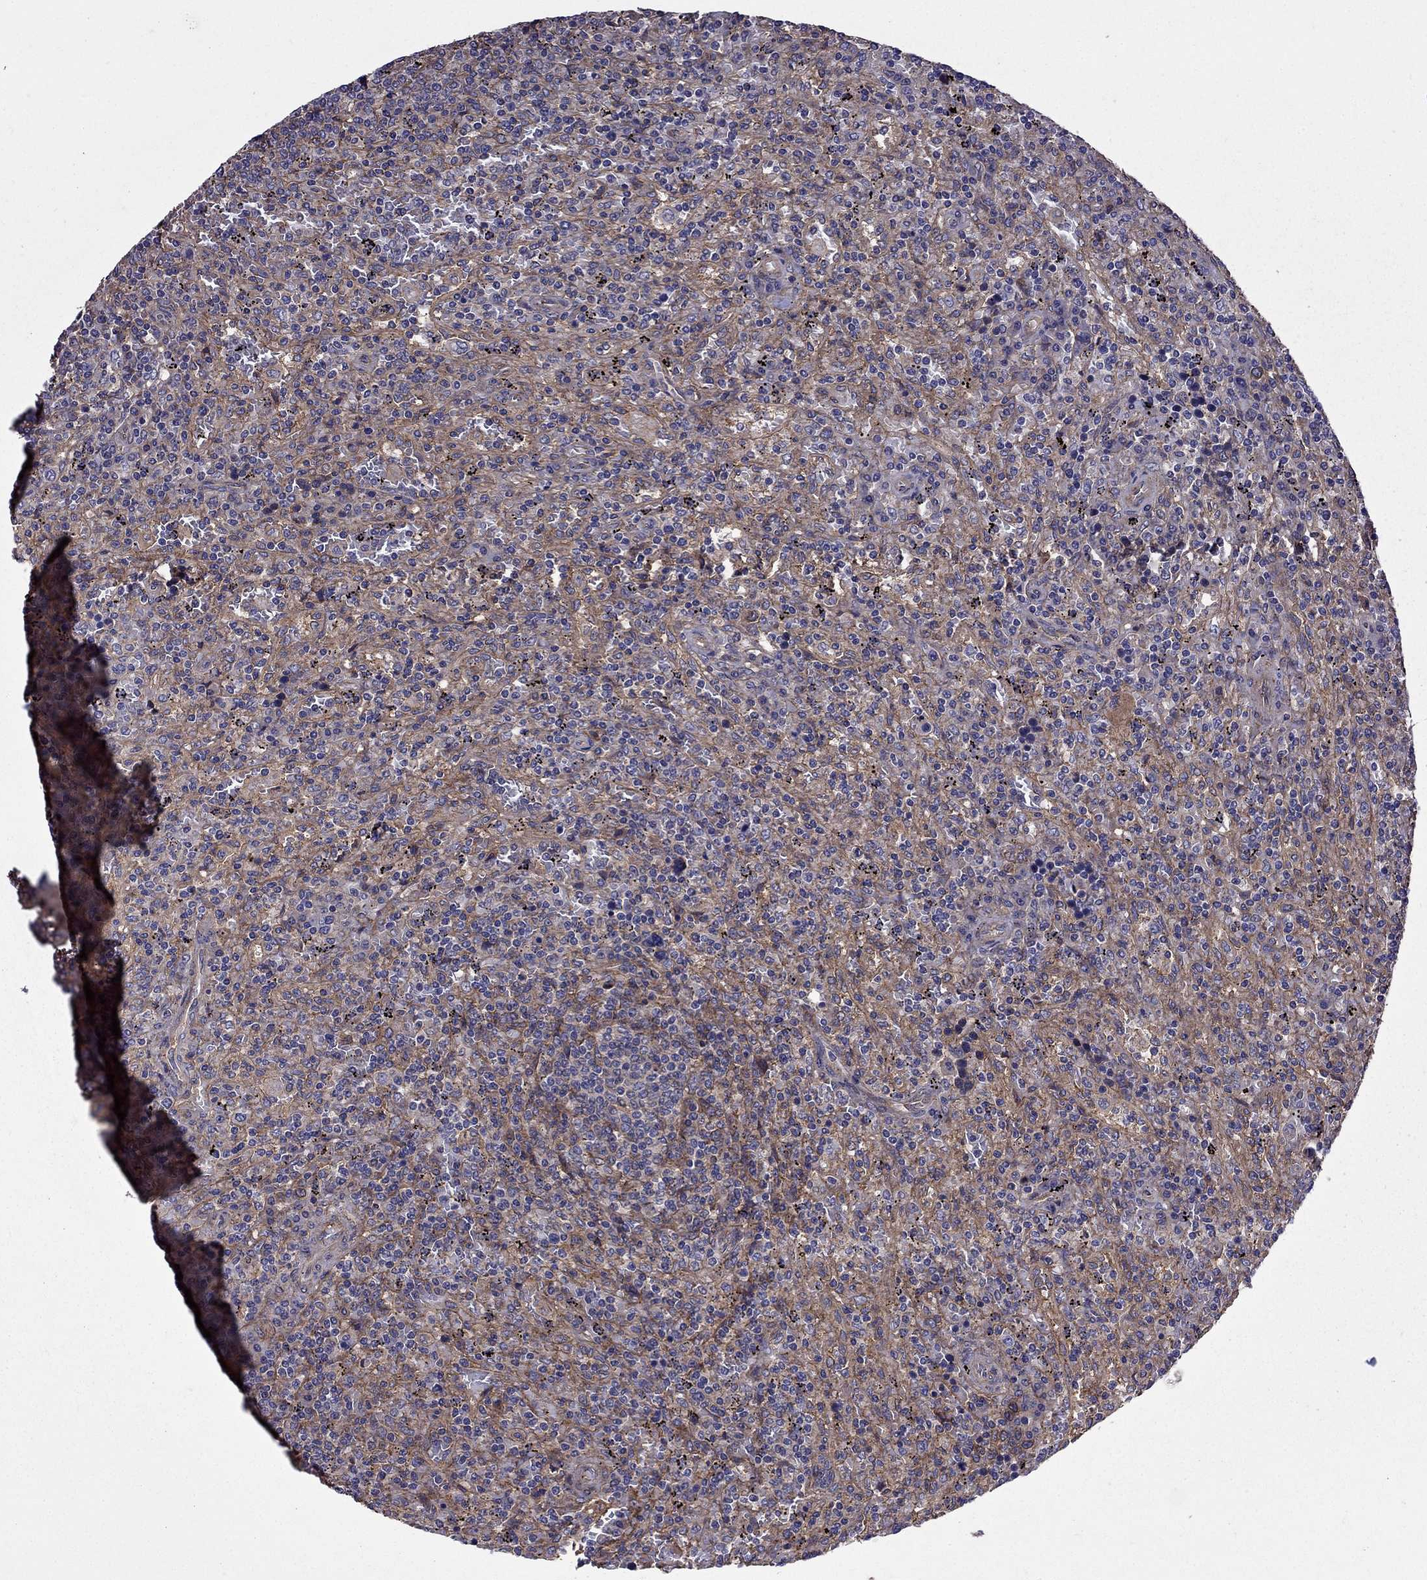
{"staining": {"intensity": "negative", "quantity": "none", "location": "none"}, "tissue": "lymphoma", "cell_type": "Tumor cells", "image_type": "cancer", "snomed": [{"axis": "morphology", "description": "Malignant lymphoma, non-Hodgkin's type, Low grade"}, {"axis": "topography", "description": "Spleen"}], "caption": "IHC image of neoplastic tissue: human low-grade malignant lymphoma, non-Hodgkin's type stained with DAB shows no significant protein staining in tumor cells. The staining is performed using DAB (3,3'-diaminobenzidine) brown chromogen with nuclei counter-stained in using hematoxylin.", "gene": "ITGB1", "patient": {"sex": "male", "age": 62}}